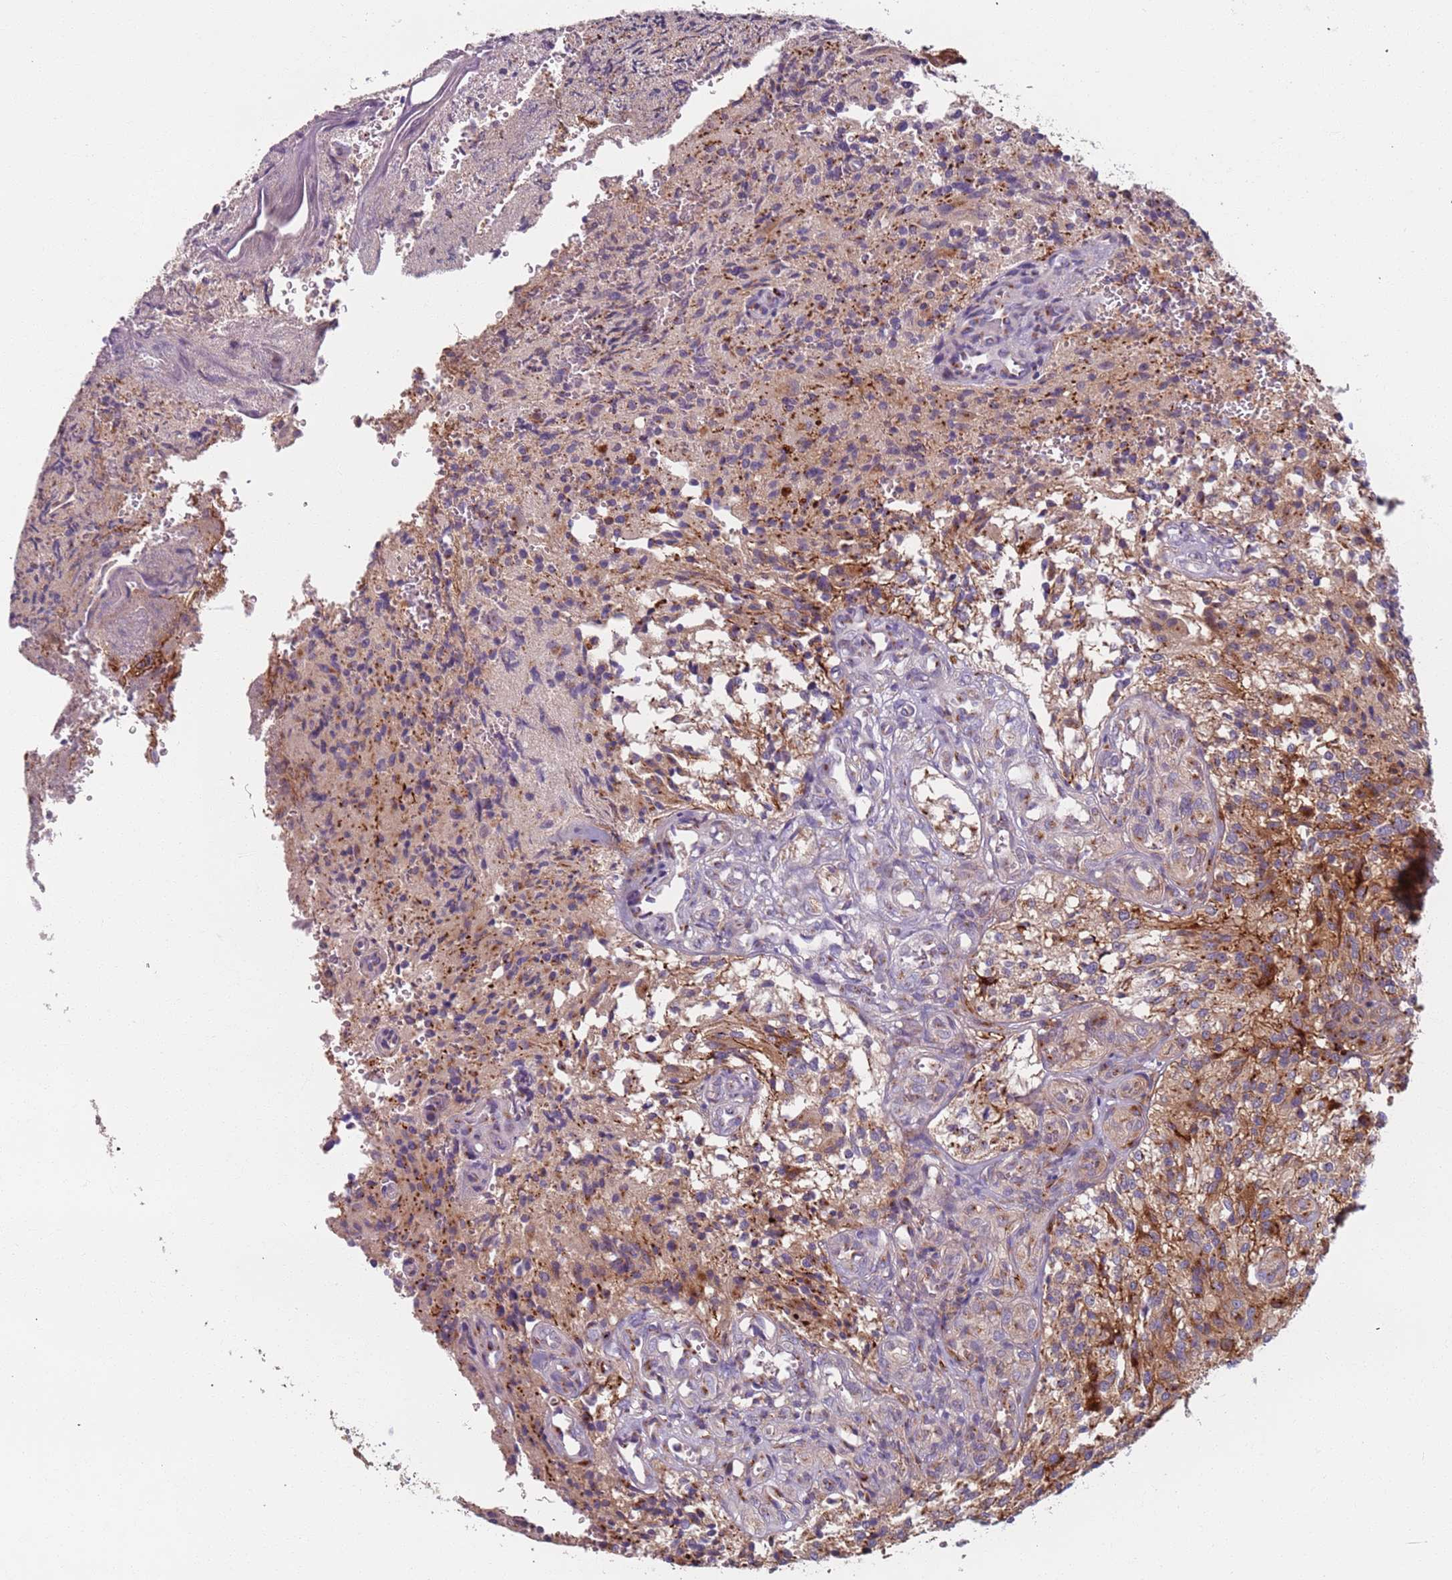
{"staining": {"intensity": "strong", "quantity": "<25%", "location": "cytoplasmic/membranous"}, "tissue": "glioma", "cell_type": "Tumor cells", "image_type": "cancer", "snomed": [{"axis": "morphology", "description": "Normal tissue, NOS"}, {"axis": "morphology", "description": "Glioma, malignant, High grade"}, {"axis": "topography", "description": "Cerebral cortex"}], "caption": "This histopathology image reveals immunohistochemistry staining of human malignant glioma (high-grade), with medium strong cytoplasmic/membranous positivity in about <25% of tumor cells.", "gene": "AKTIP", "patient": {"sex": "male", "age": 56}}